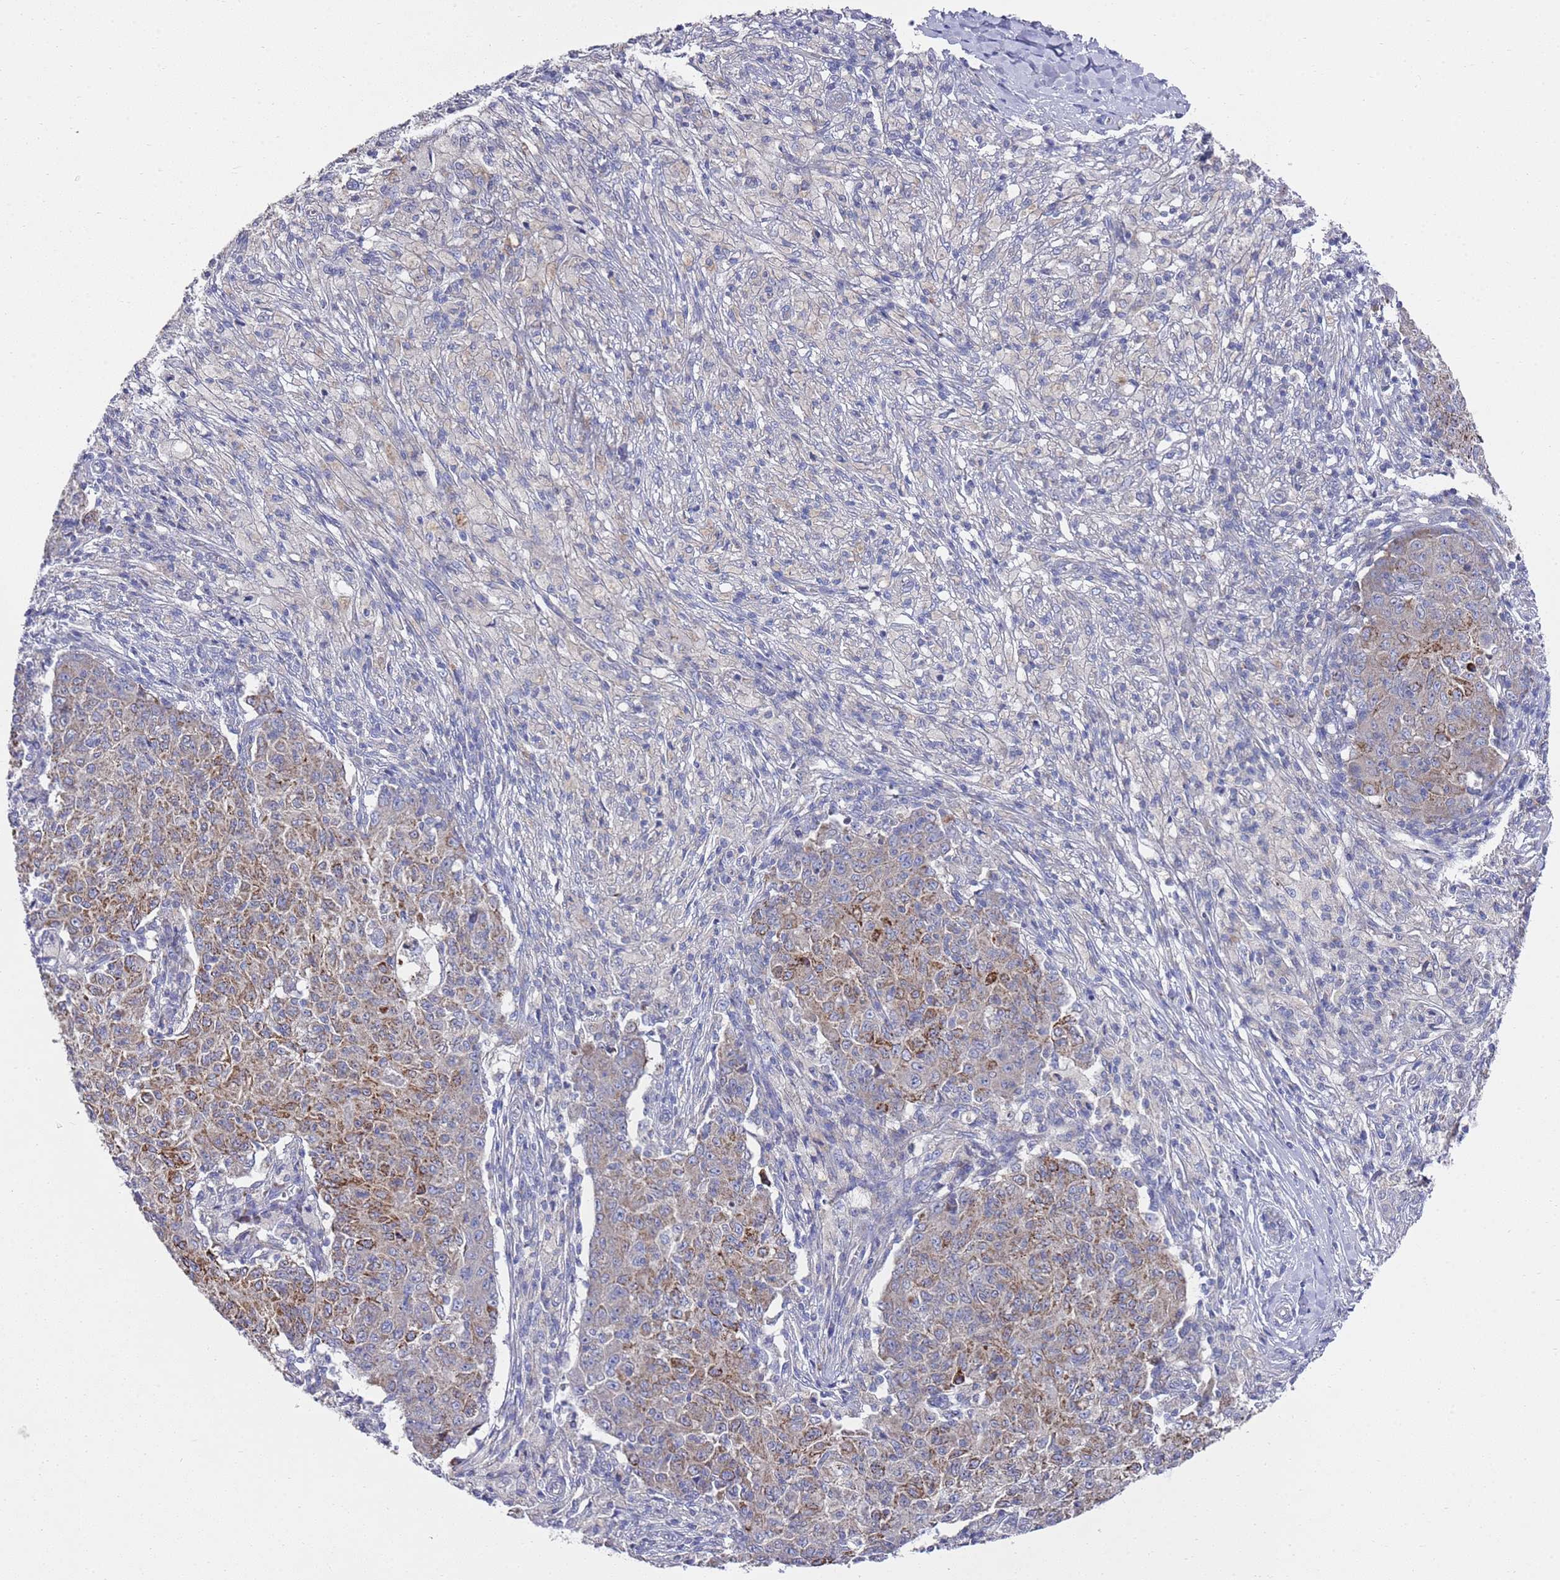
{"staining": {"intensity": "moderate", "quantity": "25%-75%", "location": "cytoplasmic/membranous"}, "tissue": "ovarian cancer", "cell_type": "Tumor cells", "image_type": "cancer", "snomed": [{"axis": "morphology", "description": "Carcinoma, endometroid"}, {"axis": "topography", "description": "Ovary"}], "caption": "The photomicrograph reveals a brown stain indicating the presence of a protein in the cytoplasmic/membranous of tumor cells in ovarian cancer.", "gene": "NPEPPS", "patient": {"sex": "female", "age": 42}}